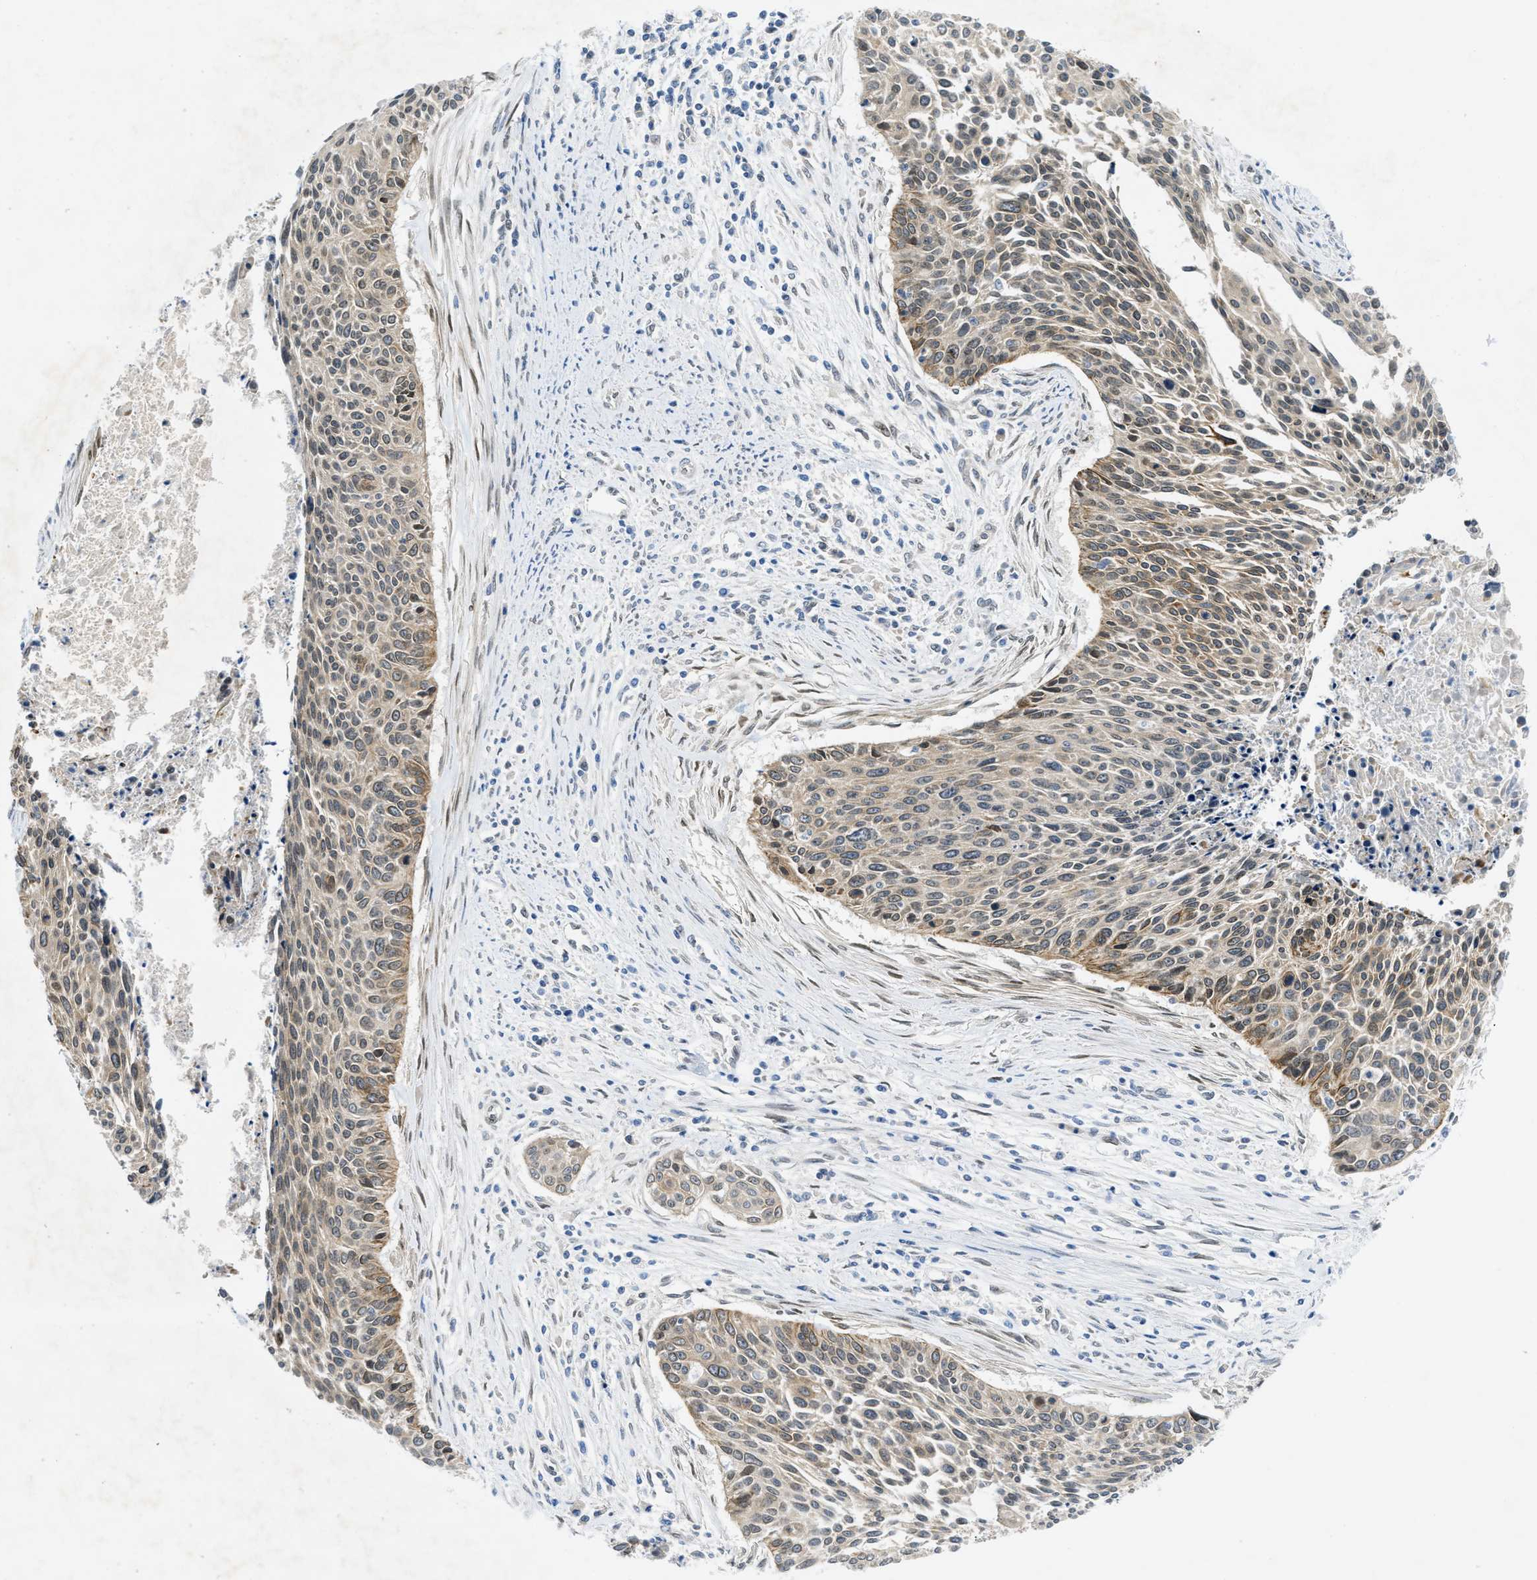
{"staining": {"intensity": "moderate", "quantity": "25%-75%", "location": "cytoplasmic/membranous,nuclear"}, "tissue": "cervical cancer", "cell_type": "Tumor cells", "image_type": "cancer", "snomed": [{"axis": "morphology", "description": "Squamous cell carcinoma, NOS"}, {"axis": "topography", "description": "Cervix"}], "caption": "Cervical cancer was stained to show a protein in brown. There is medium levels of moderate cytoplasmic/membranous and nuclear expression in about 25%-75% of tumor cells.", "gene": "EIF2AK3", "patient": {"sex": "female", "age": 55}}